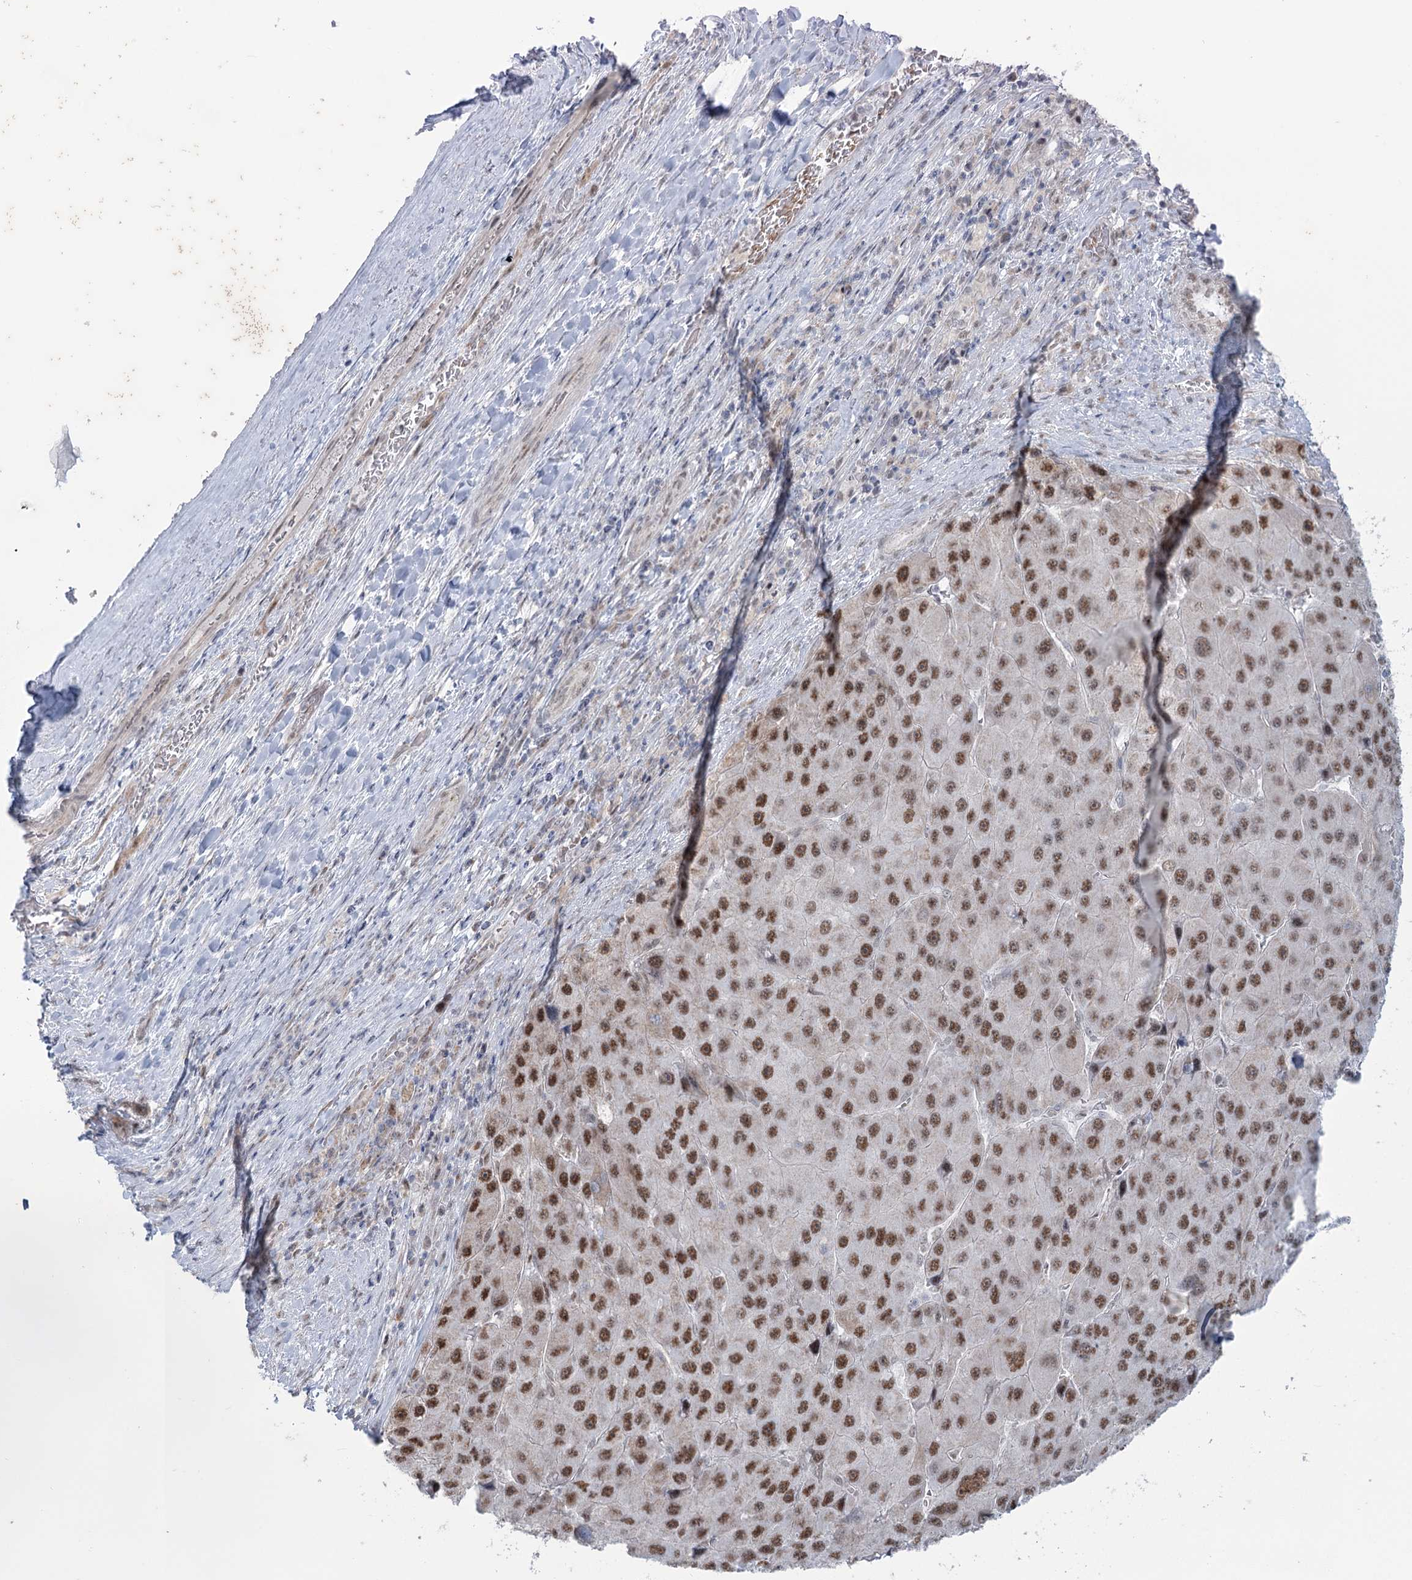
{"staining": {"intensity": "moderate", "quantity": ">75%", "location": "nuclear"}, "tissue": "liver cancer", "cell_type": "Tumor cells", "image_type": "cancer", "snomed": [{"axis": "morphology", "description": "Carcinoma, Hepatocellular, NOS"}, {"axis": "topography", "description": "Liver"}], "caption": "Protein staining by immunohistochemistry displays moderate nuclear expression in approximately >75% of tumor cells in liver cancer.", "gene": "MTG1", "patient": {"sex": "female", "age": 73}}